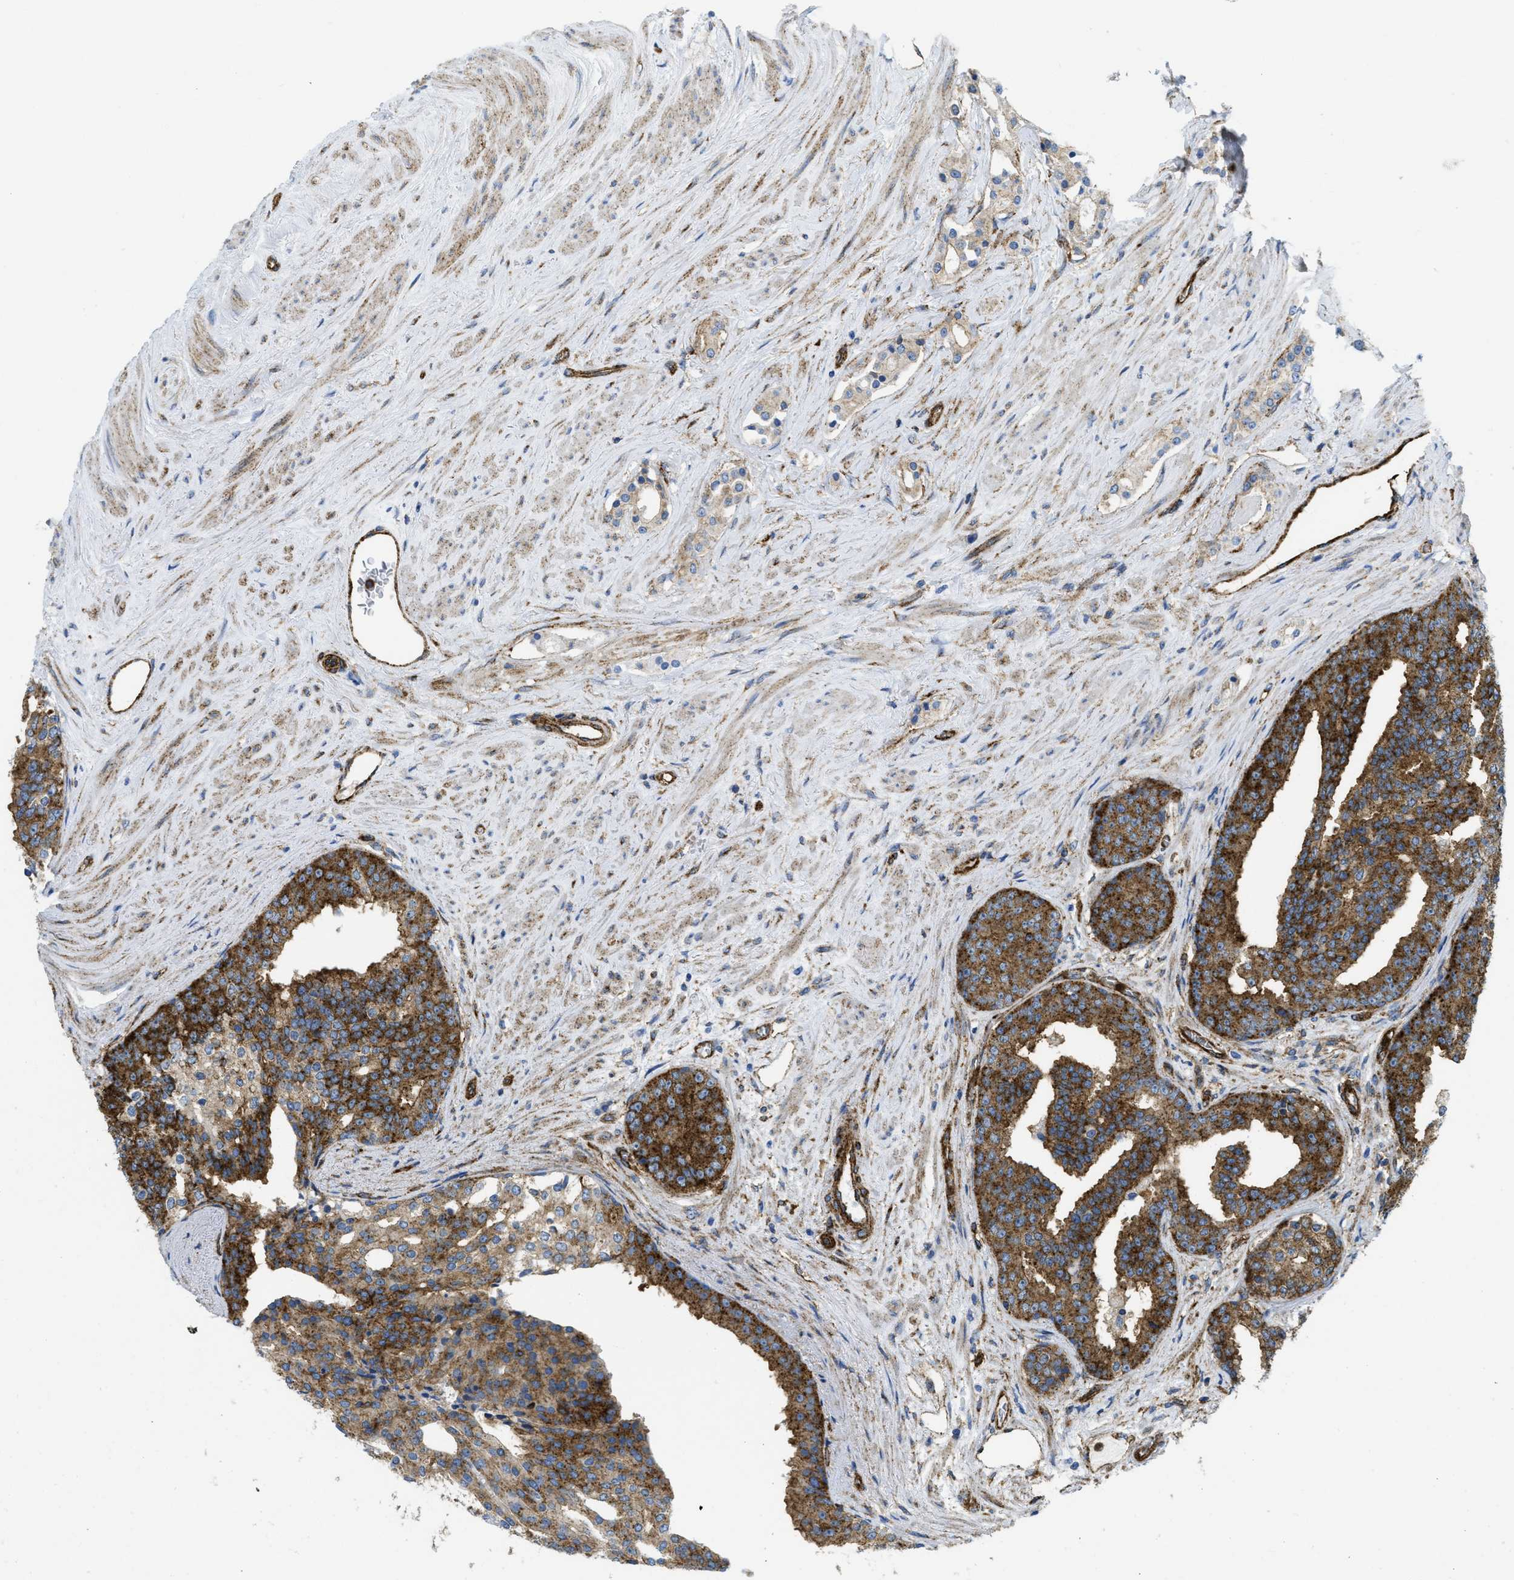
{"staining": {"intensity": "strong", "quantity": "25%-75%", "location": "cytoplasmic/membranous"}, "tissue": "prostate cancer", "cell_type": "Tumor cells", "image_type": "cancer", "snomed": [{"axis": "morphology", "description": "Adenocarcinoma, High grade"}, {"axis": "topography", "description": "Prostate"}], "caption": "A high-resolution histopathology image shows immunohistochemistry (IHC) staining of prostate high-grade adenocarcinoma, which shows strong cytoplasmic/membranous expression in about 25%-75% of tumor cells.", "gene": "HIP1", "patient": {"sex": "male", "age": 71}}